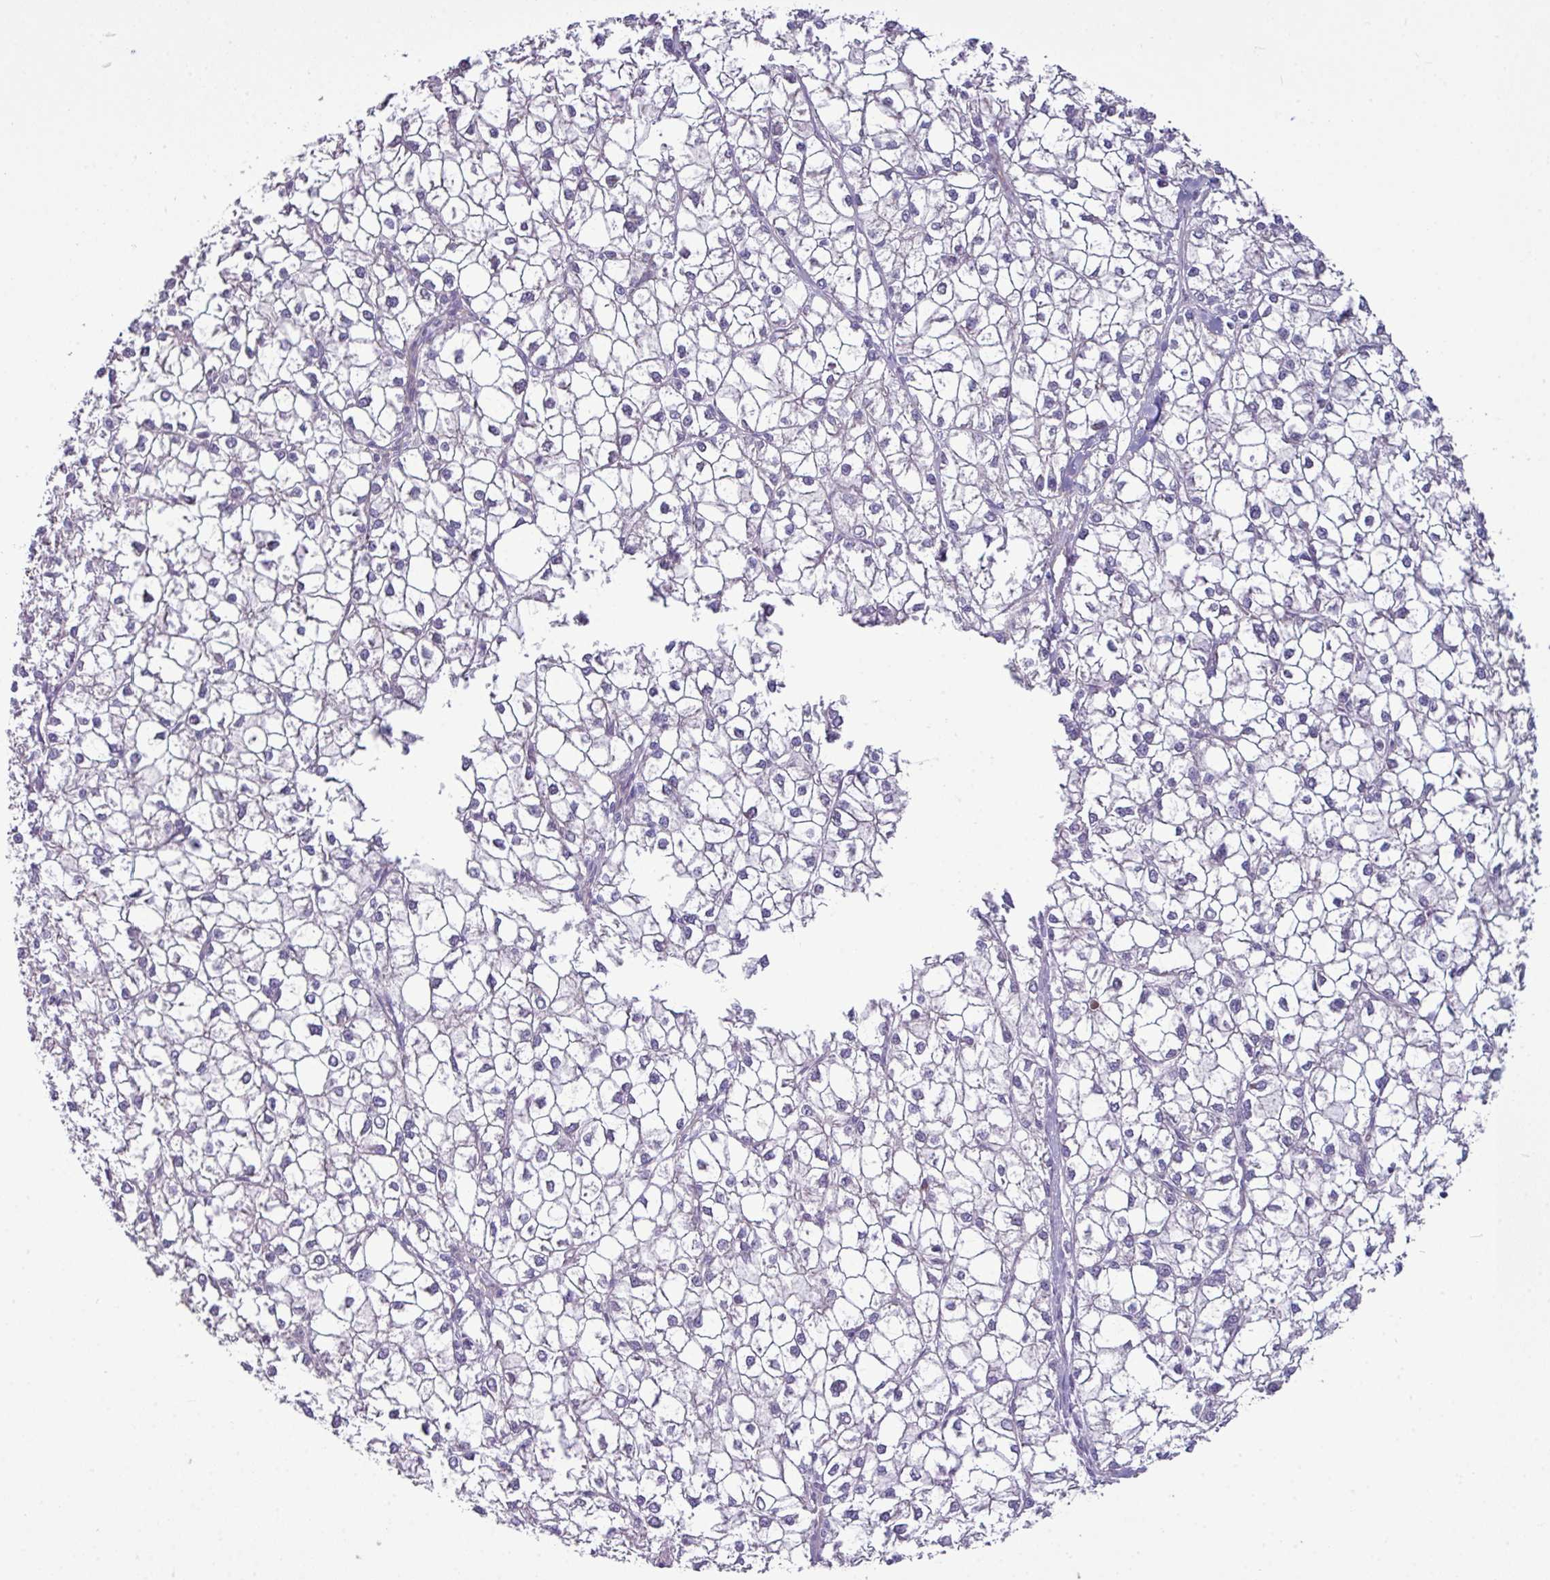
{"staining": {"intensity": "negative", "quantity": "none", "location": "none"}, "tissue": "liver cancer", "cell_type": "Tumor cells", "image_type": "cancer", "snomed": [{"axis": "morphology", "description": "Carcinoma, Hepatocellular, NOS"}, {"axis": "topography", "description": "Liver"}], "caption": "There is no significant expression in tumor cells of liver hepatocellular carcinoma. The staining was performed using DAB to visualize the protein expression in brown, while the nuclei were stained in blue with hematoxylin (Magnification: 20x).", "gene": "AGAP5", "patient": {"sex": "female", "age": 43}}